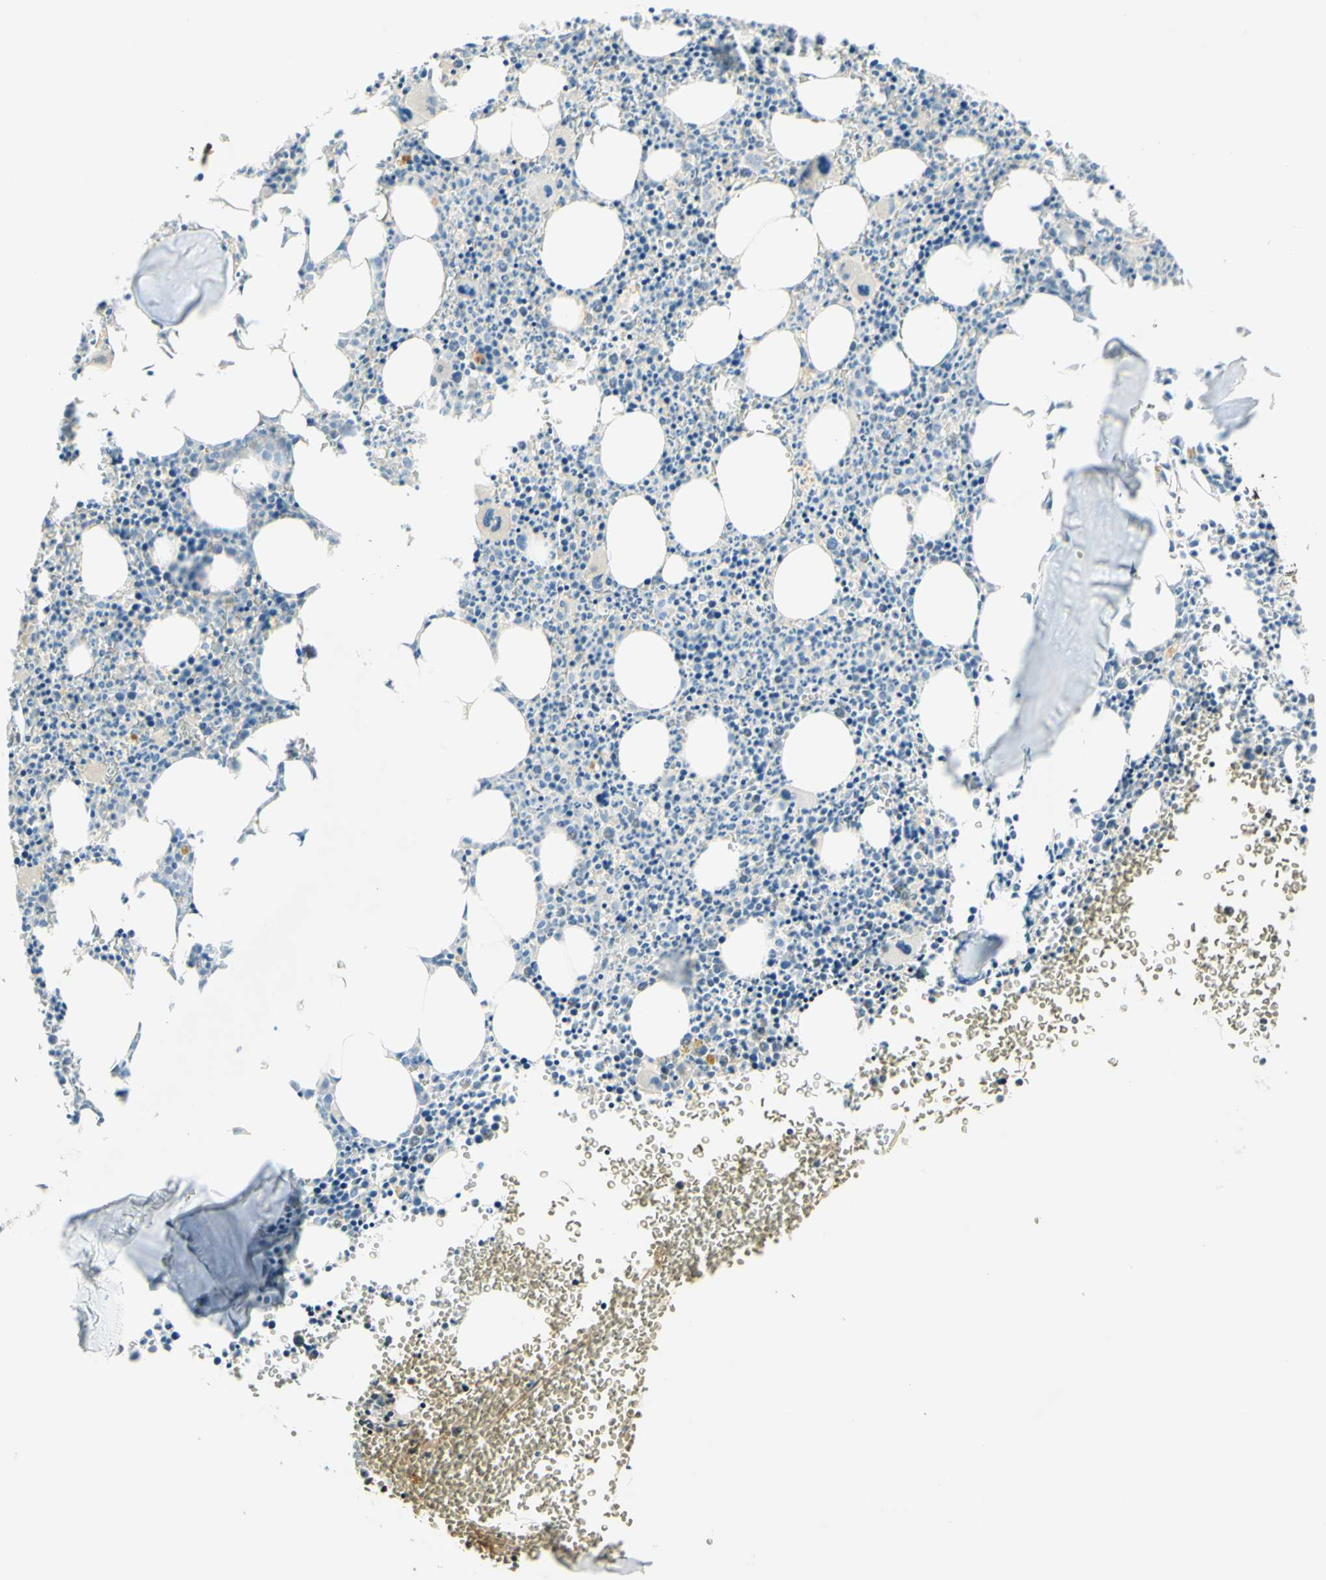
{"staining": {"intensity": "negative", "quantity": "none", "location": "none"}, "tissue": "bone marrow", "cell_type": "Hematopoietic cells", "image_type": "normal", "snomed": [{"axis": "morphology", "description": "Normal tissue, NOS"}, {"axis": "morphology", "description": "Inflammation, NOS"}, {"axis": "topography", "description": "Bone marrow"}], "caption": "Bone marrow stained for a protein using IHC exhibits no positivity hematopoietic cells.", "gene": "GCNT3", "patient": {"sex": "female", "age": 61}}